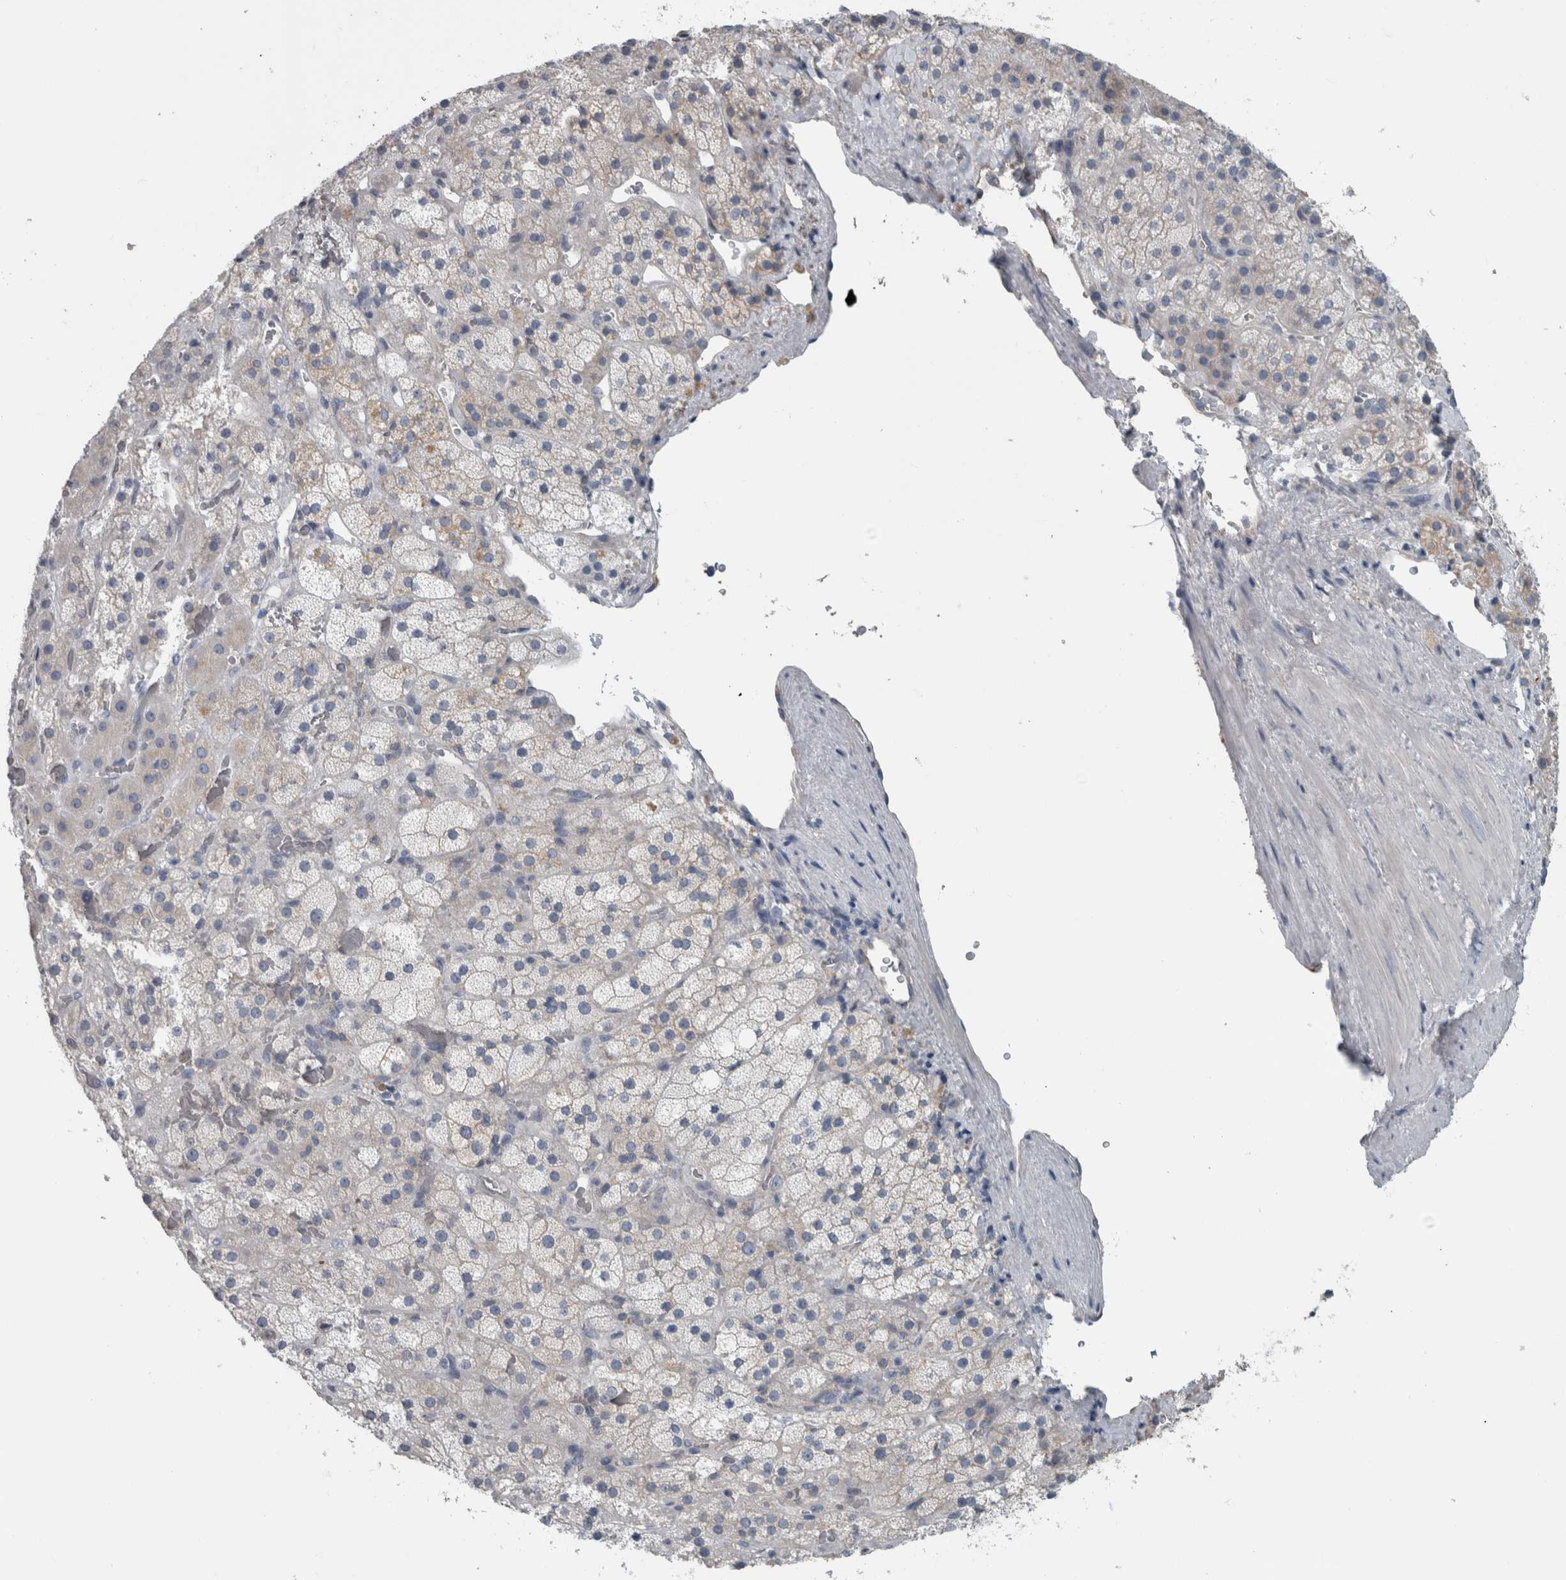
{"staining": {"intensity": "negative", "quantity": "none", "location": "none"}, "tissue": "adrenal gland", "cell_type": "Glandular cells", "image_type": "normal", "snomed": [{"axis": "morphology", "description": "Normal tissue, NOS"}, {"axis": "topography", "description": "Adrenal gland"}], "caption": "Immunohistochemistry (IHC) histopathology image of unremarkable adrenal gland stained for a protein (brown), which reveals no positivity in glandular cells. The staining is performed using DAB (3,3'-diaminobenzidine) brown chromogen with nuclei counter-stained in using hematoxylin.", "gene": "SH3GL2", "patient": {"sex": "male", "age": 57}}